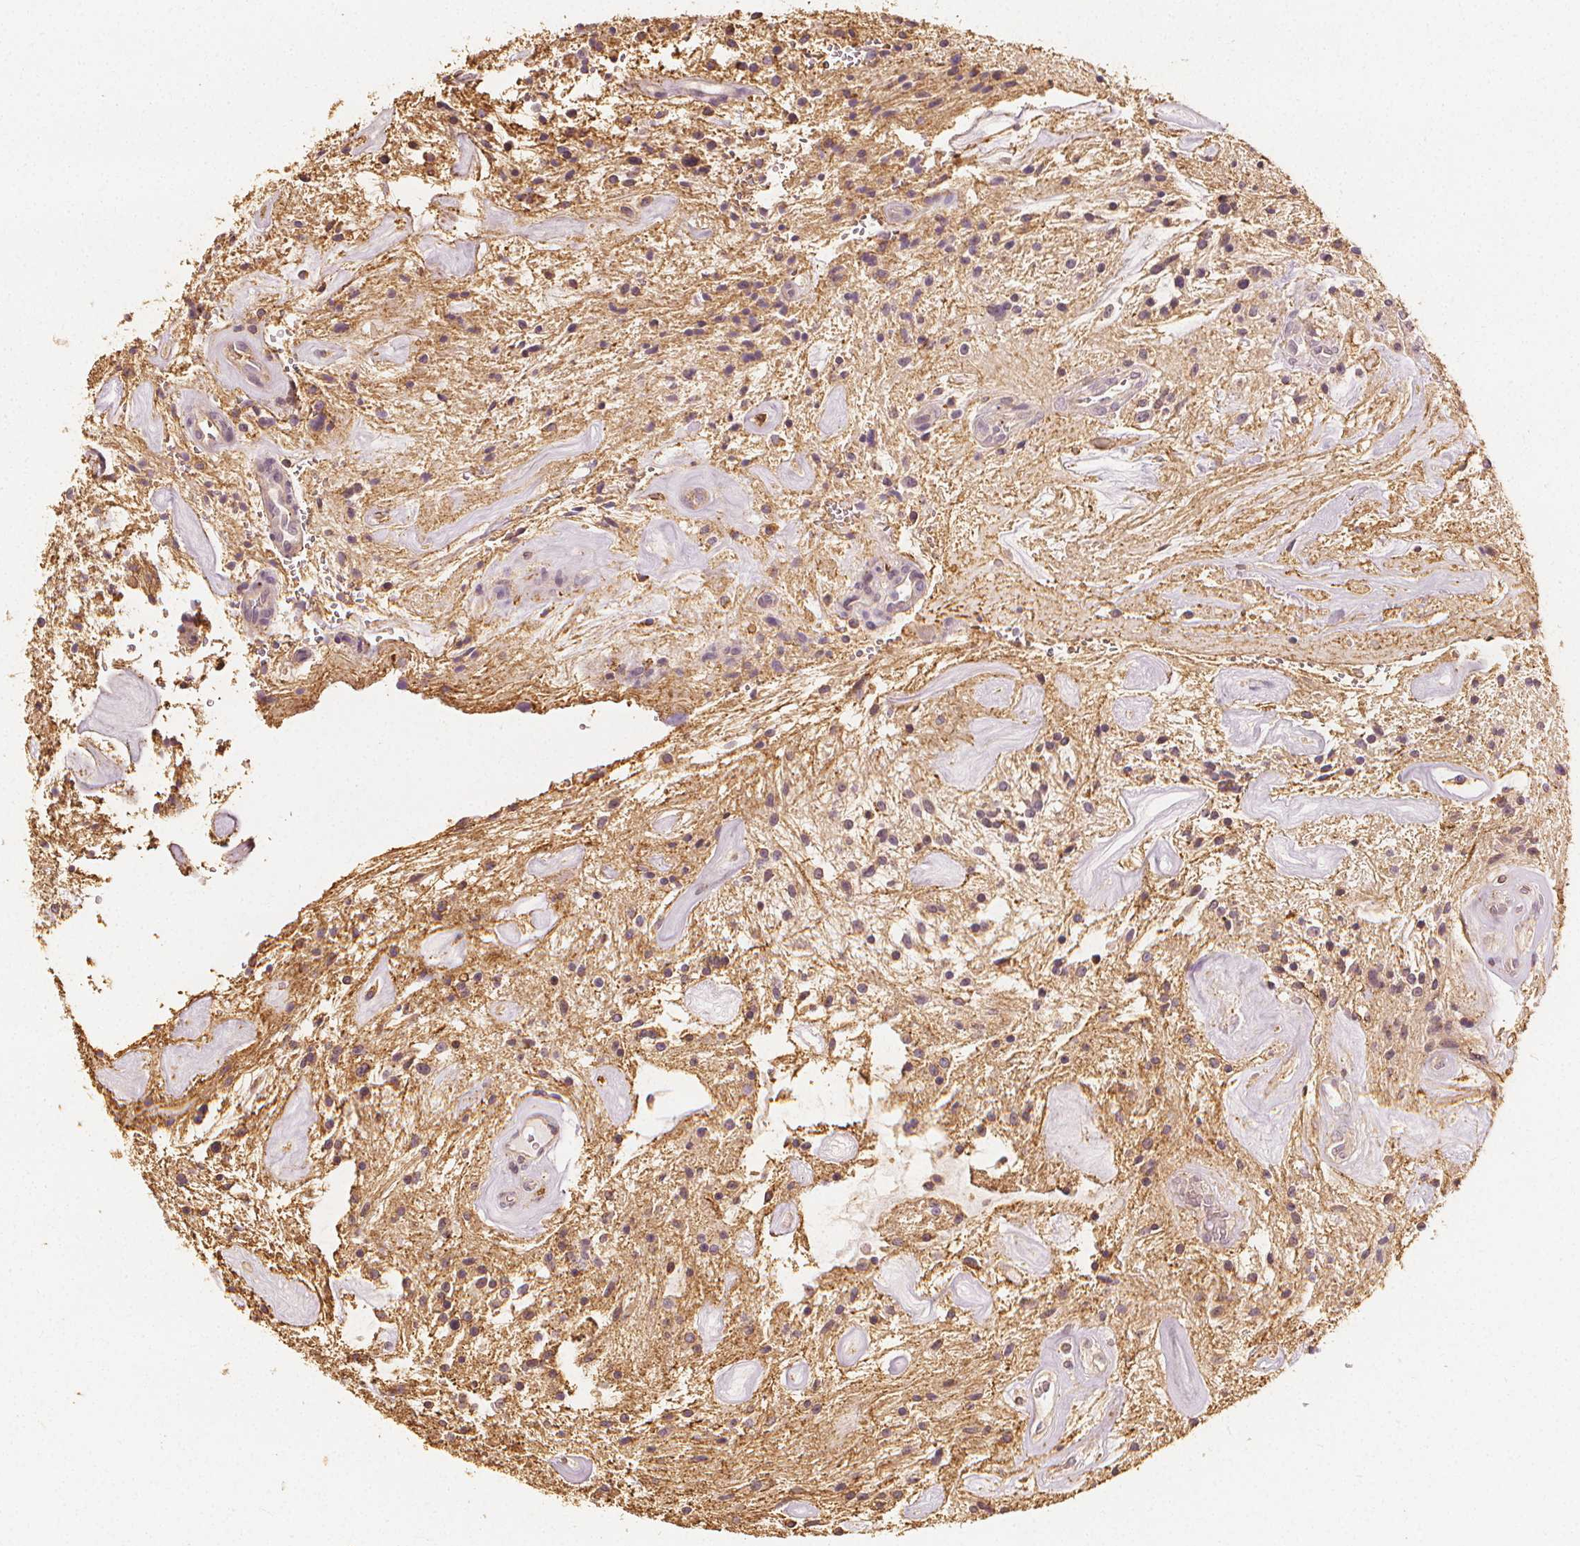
{"staining": {"intensity": "weak", "quantity": "25%-75%", "location": "cytoplasmic/membranous"}, "tissue": "glioma", "cell_type": "Tumor cells", "image_type": "cancer", "snomed": [{"axis": "morphology", "description": "Glioma, malignant, Low grade"}, {"axis": "topography", "description": "Cerebellum"}], "caption": "About 25%-75% of tumor cells in glioma demonstrate weak cytoplasmic/membranous protein expression as visualized by brown immunohistochemical staining.", "gene": "ARHGAP26", "patient": {"sex": "female", "age": 14}}